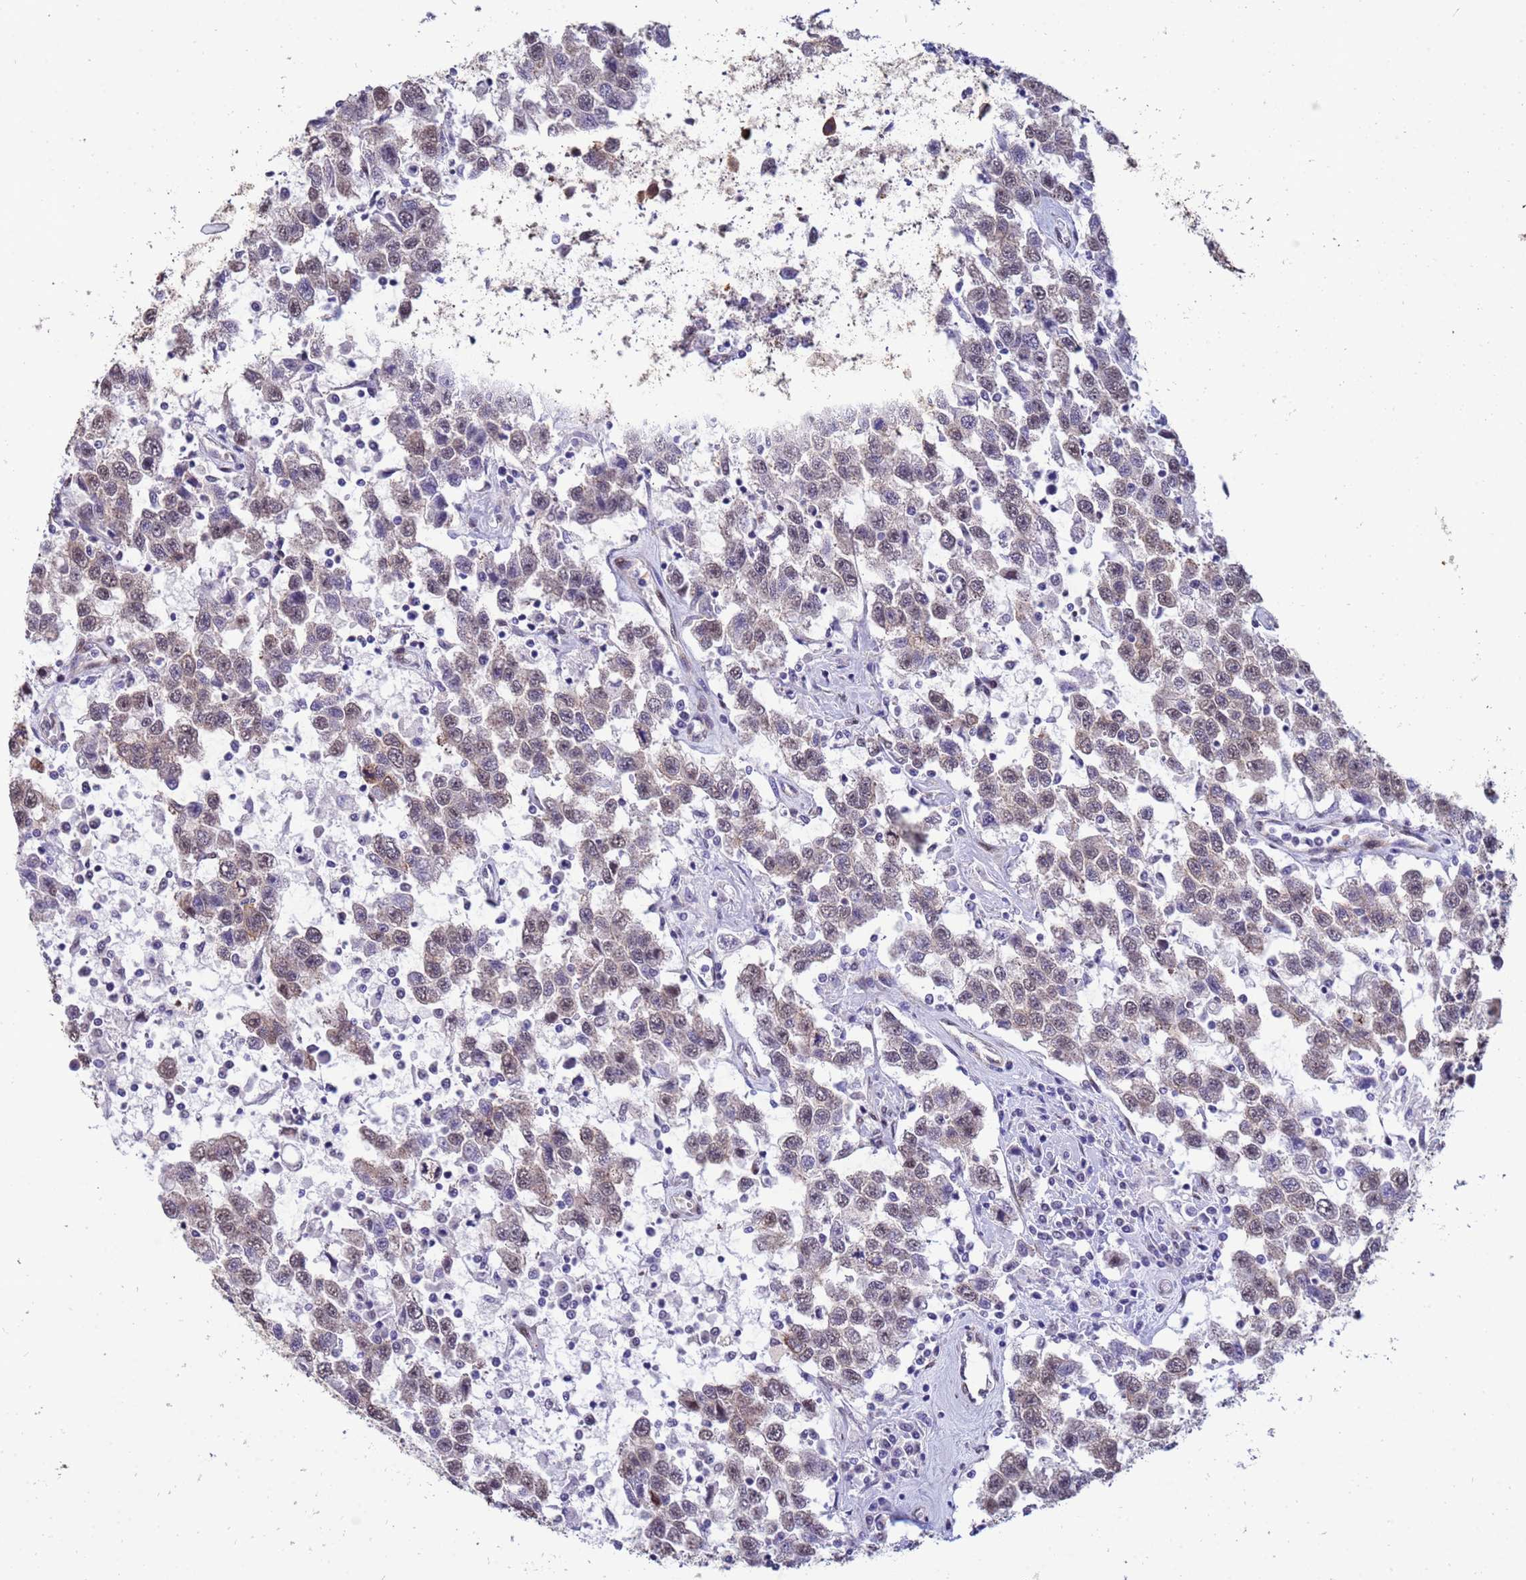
{"staining": {"intensity": "weak", "quantity": "25%-75%", "location": "cytoplasmic/membranous"}, "tissue": "testis cancer", "cell_type": "Tumor cells", "image_type": "cancer", "snomed": [{"axis": "morphology", "description": "Seminoma, NOS"}, {"axis": "topography", "description": "Testis"}], "caption": "A low amount of weak cytoplasmic/membranous staining is appreciated in approximately 25%-75% of tumor cells in seminoma (testis) tissue.", "gene": "TRIP6", "patient": {"sex": "male", "age": 41}}